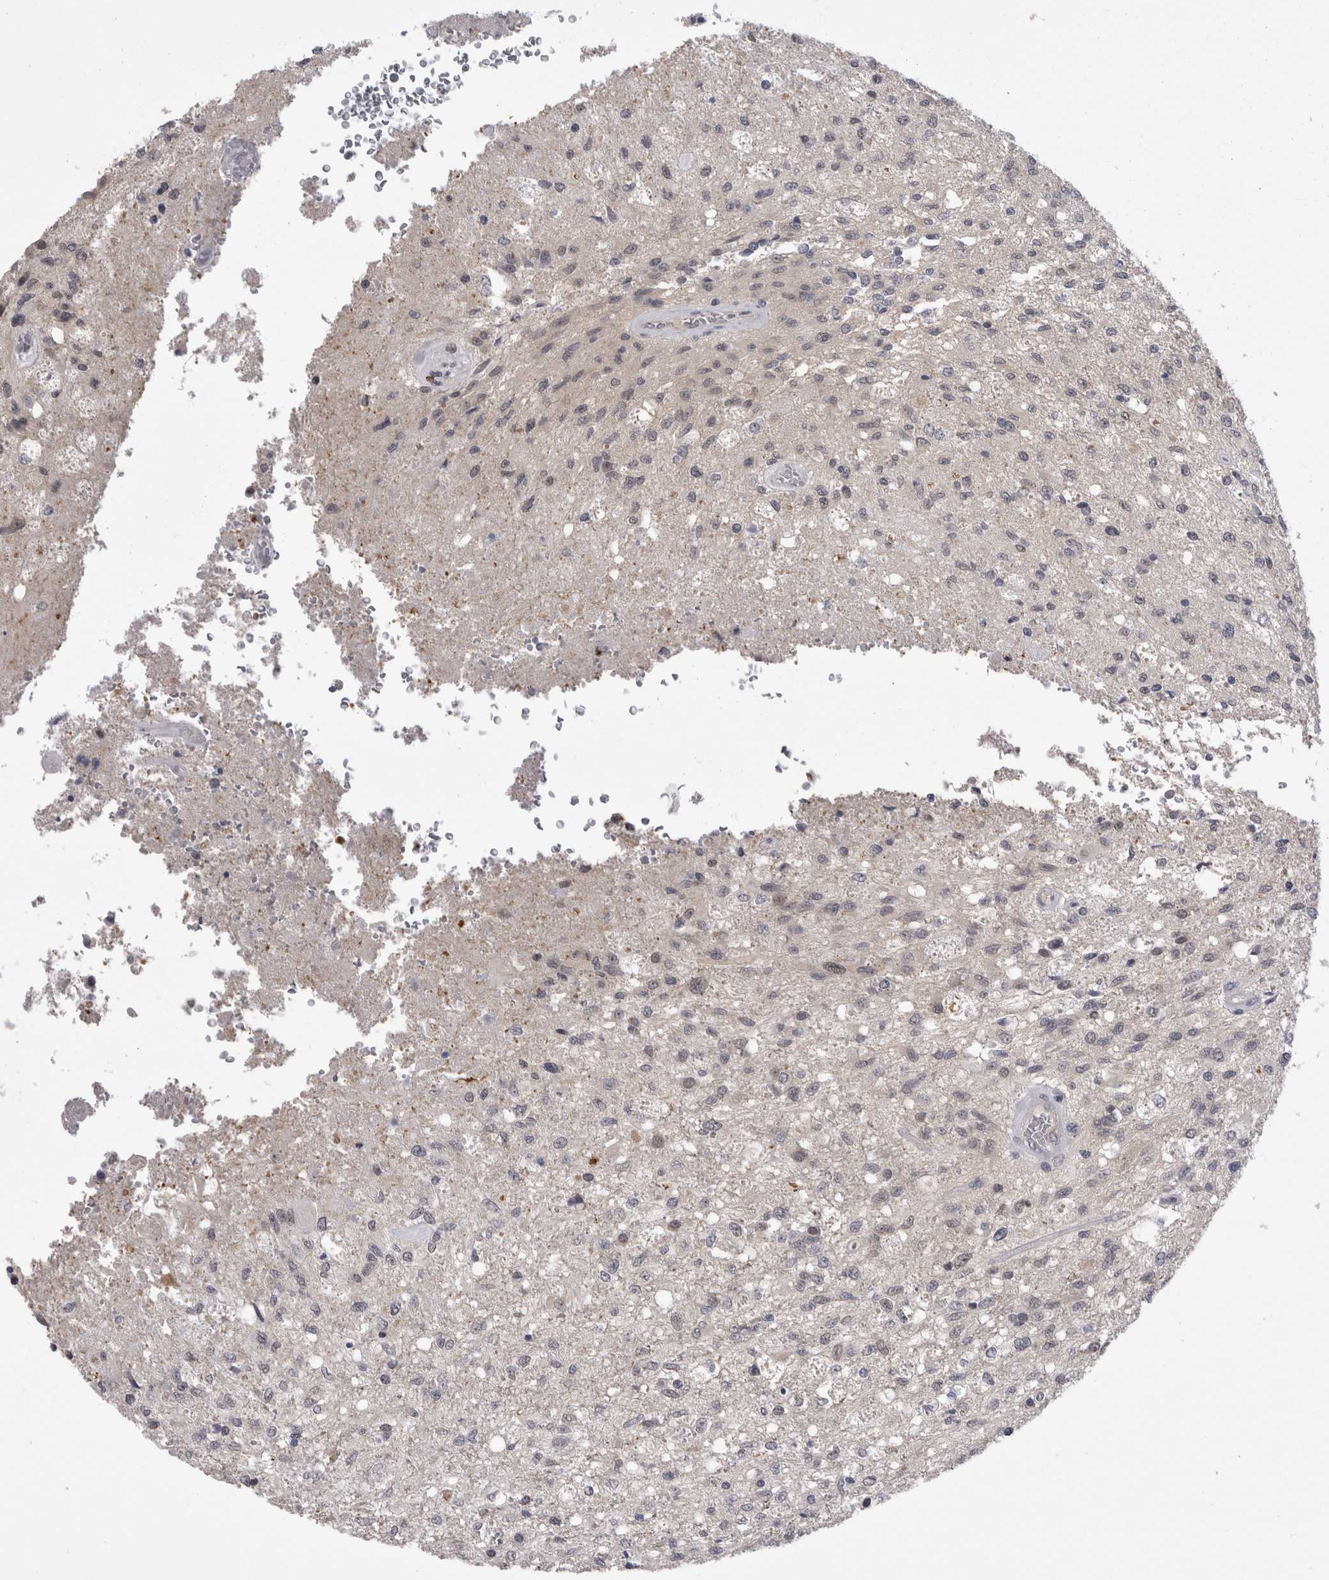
{"staining": {"intensity": "negative", "quantity": "none", "location": "none"}, "tissue": "glioma", "cell_type": "Tumor cells", "image_type": "cancer", "snomed": [{"axis": "morphology", "description": "Normal tissue, NOS"}, {"axis": "morphology", "description": "Glioma, malignant, High grade"}, {"axis": "topography", "description": "Cerebral cortex"}], "caption": "DAB (3,3'-diaminobenzidine) immunohistochemical staining of glioma exhibits no significant positivity in tumor cells.", "gene": "ZNF341", "patient": {"sex": "male", "age": 77}}